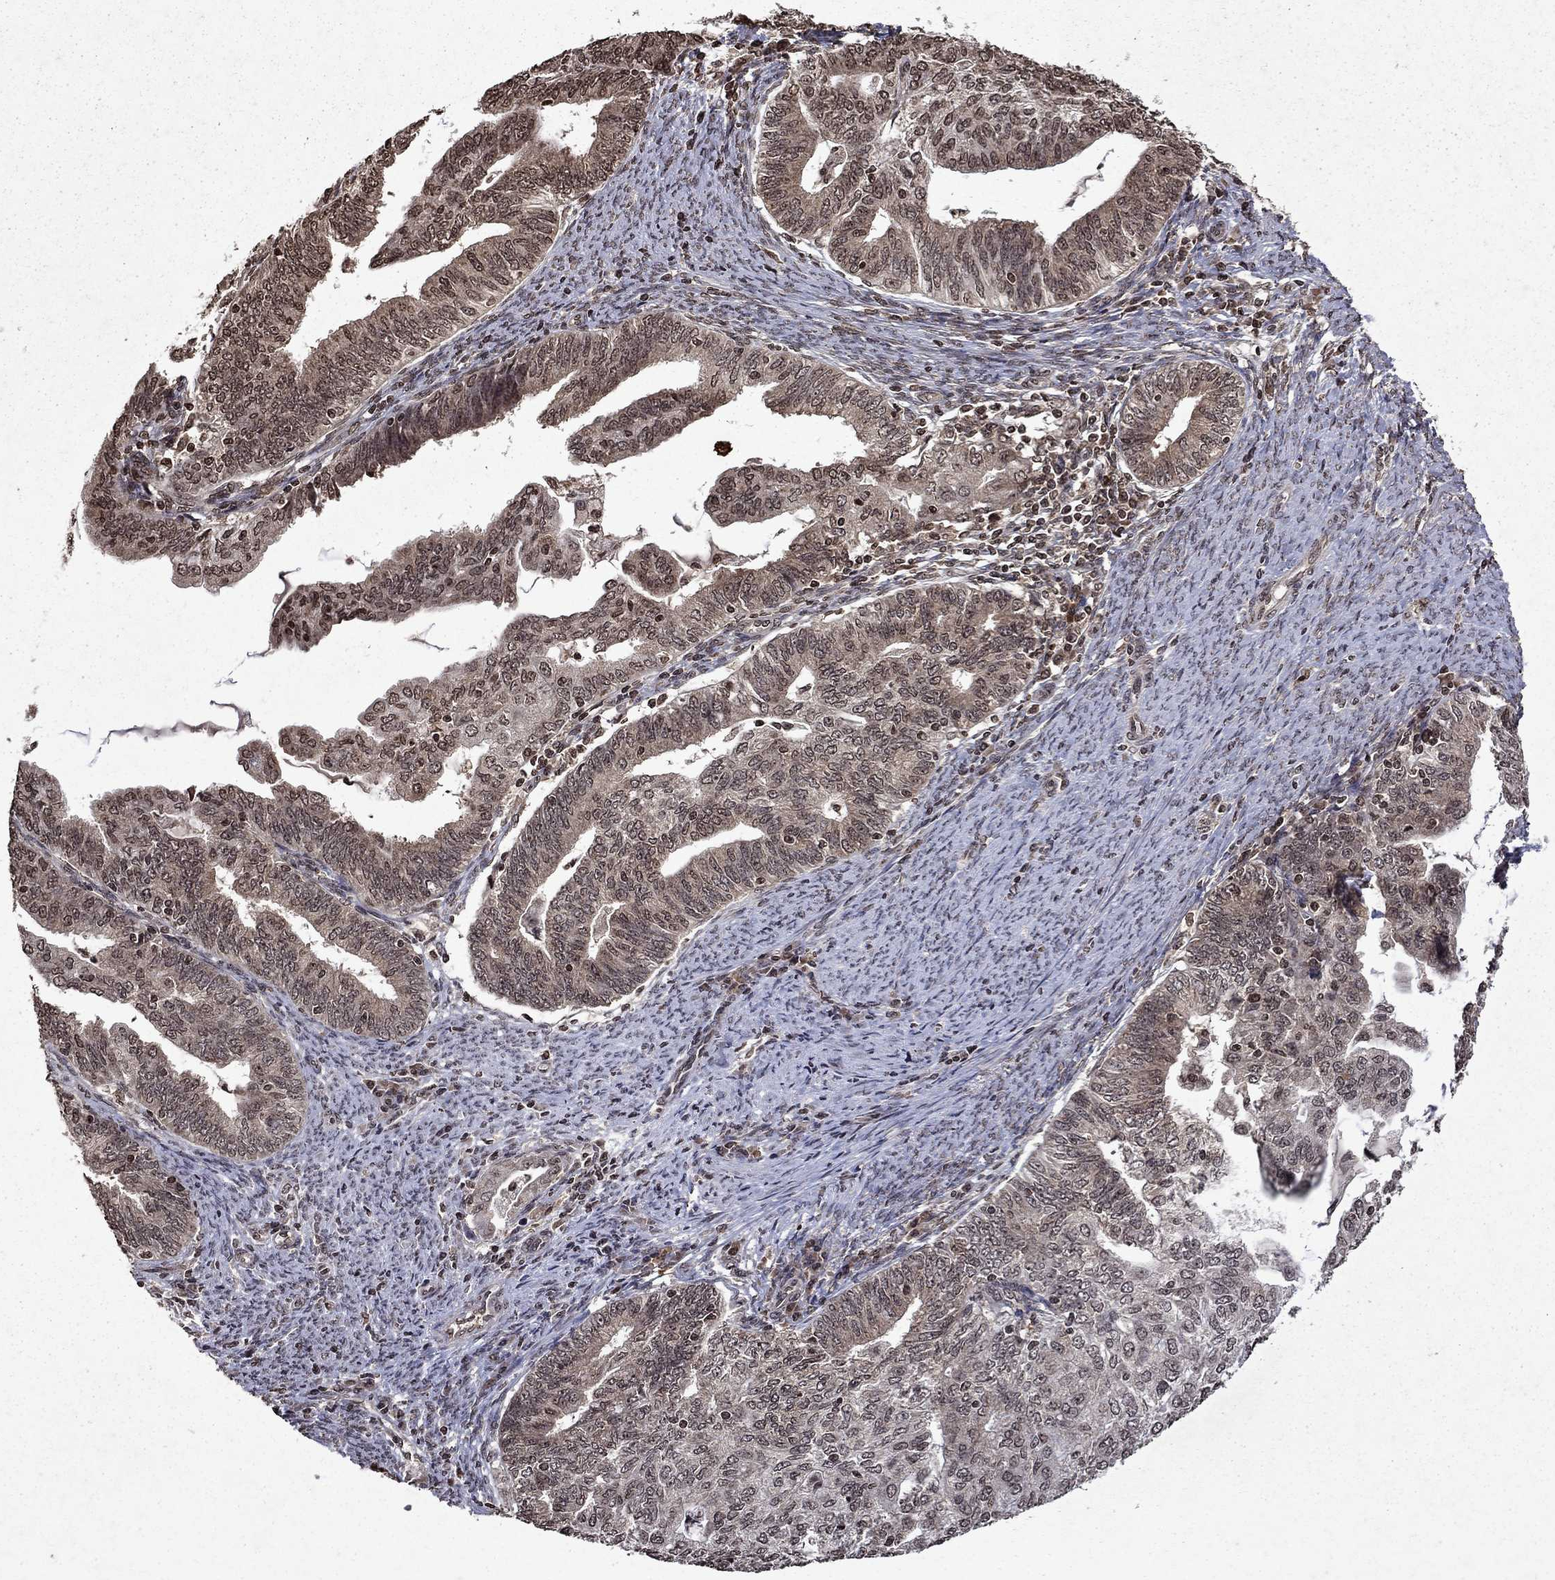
{"staining": {"intensity": "weak", "quantity": "25%-75%", "location": "cytoplasmic/membranous"}, "tissue": "endometrial cancer", "cell_type": "Tumor cells", "image_type": "cancer", "snomed": [{"axis": "morphology", "description": "Adenocarcinoma, NOS"}, {"axis": "topography", "description": "Endometrium"}], "caption": "This image demonstrates endometrial cancer (adenocarcinoma) stained with immunohistochemistry (IHC) to label a protein in brown. The cytoplasmic/membranous of tumor cells show weak positivity for the protein. Nuclei are counter-stained blue.", "gene": "PIN4", "patient": {"sex": "female", "age": 82}}